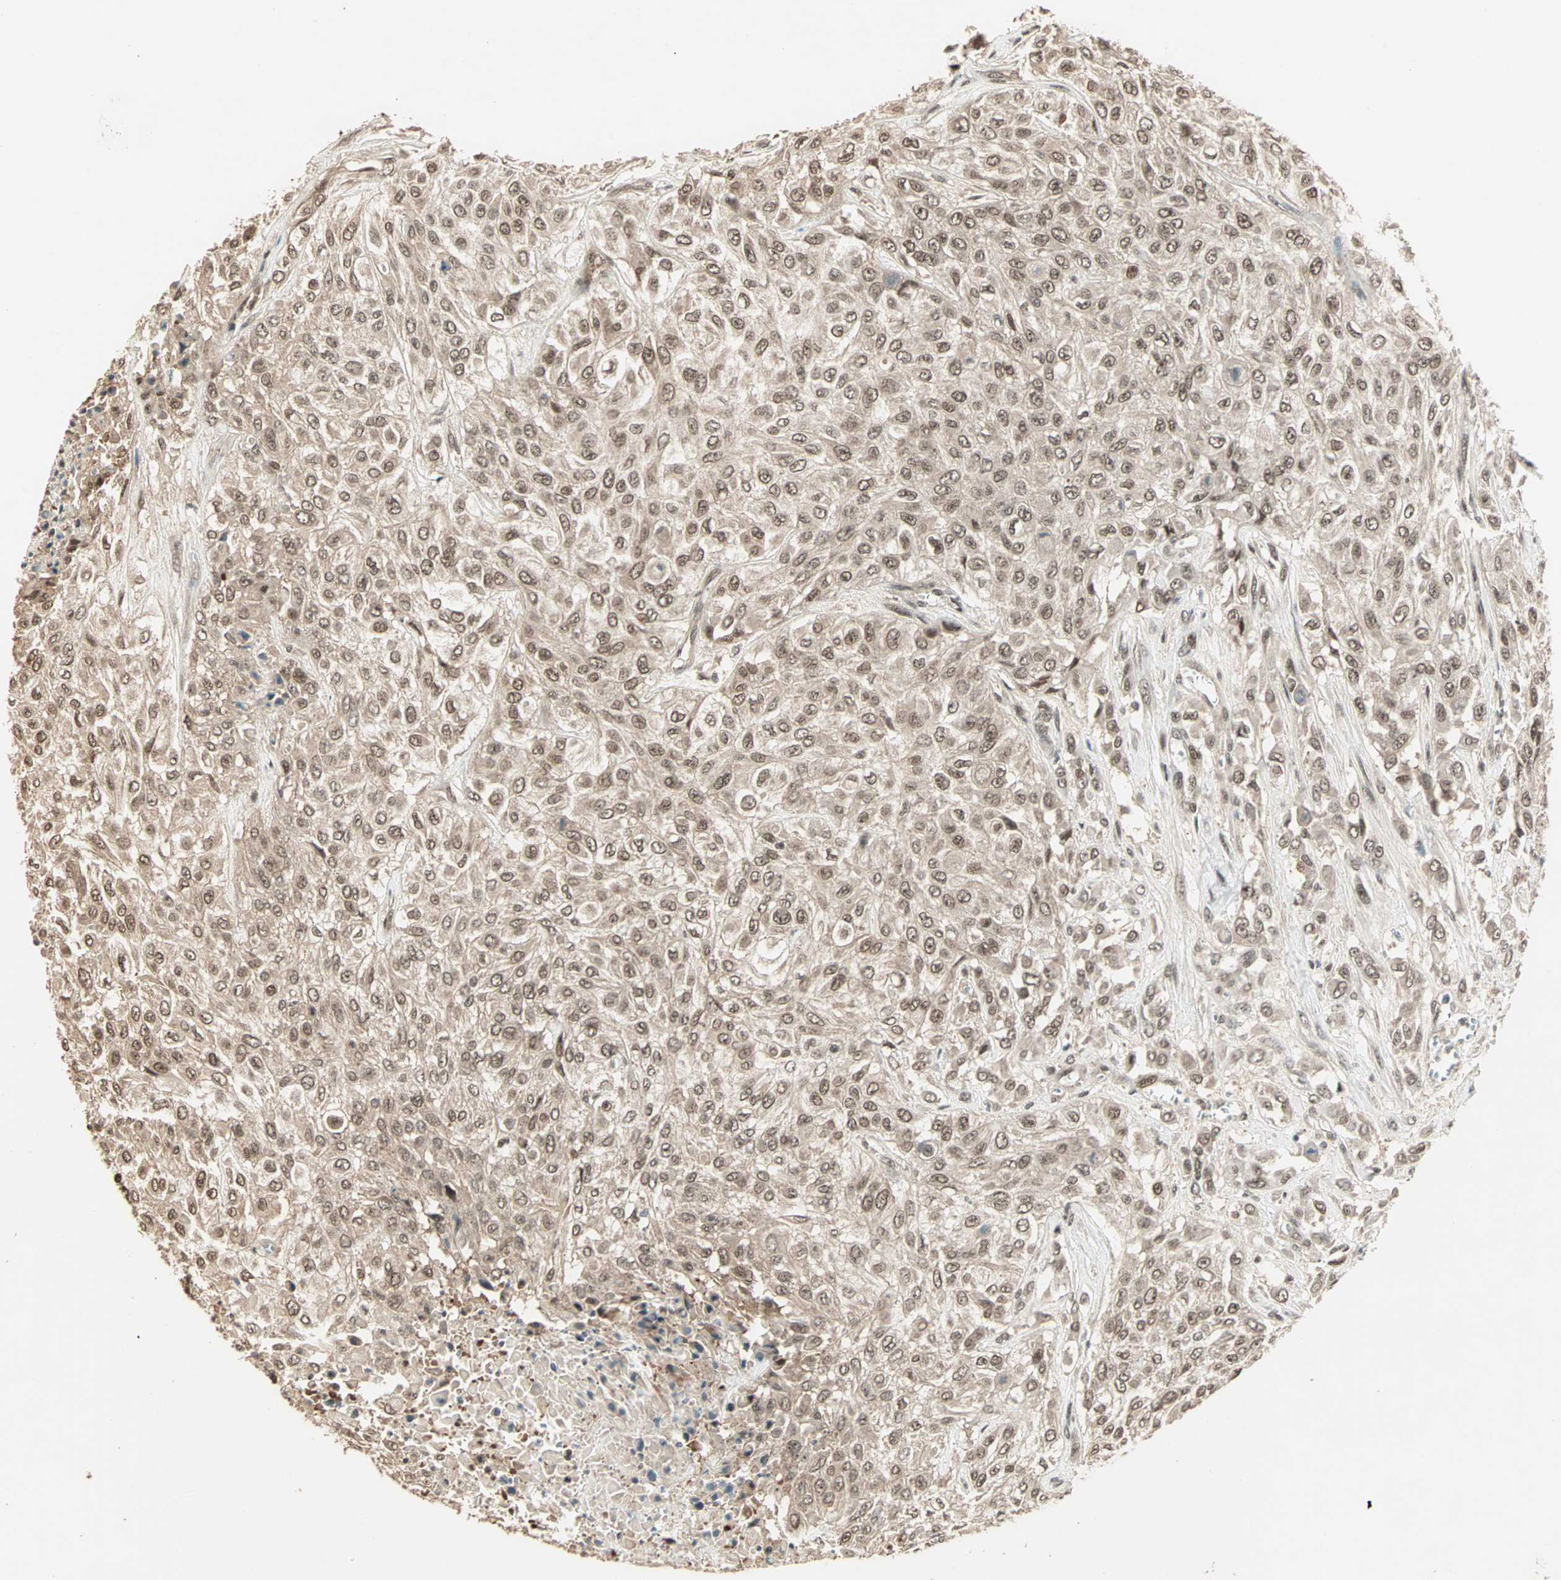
{"staining": {"intensity": "moderate", "quantity": ">75%", "location": "nuclear"}, "tissue": "urothelial cancer", "cell_type": "Tumor cells", "image_type": "cancer", "snomed": [{"axis": "morphology", "description": "Urothelial carcinoma, High grade"}, {"axis": "topography", "description": "Urinary bladder"}], "caption": "Immunohistochemistry (IHC) of human urothelial carcinoma (high-grade) displays medium levels of moderate nuclear expression in about >75% of tumor cells.", "gene": "ZNF701", "patient": {"sex": "male", "age": 57}}